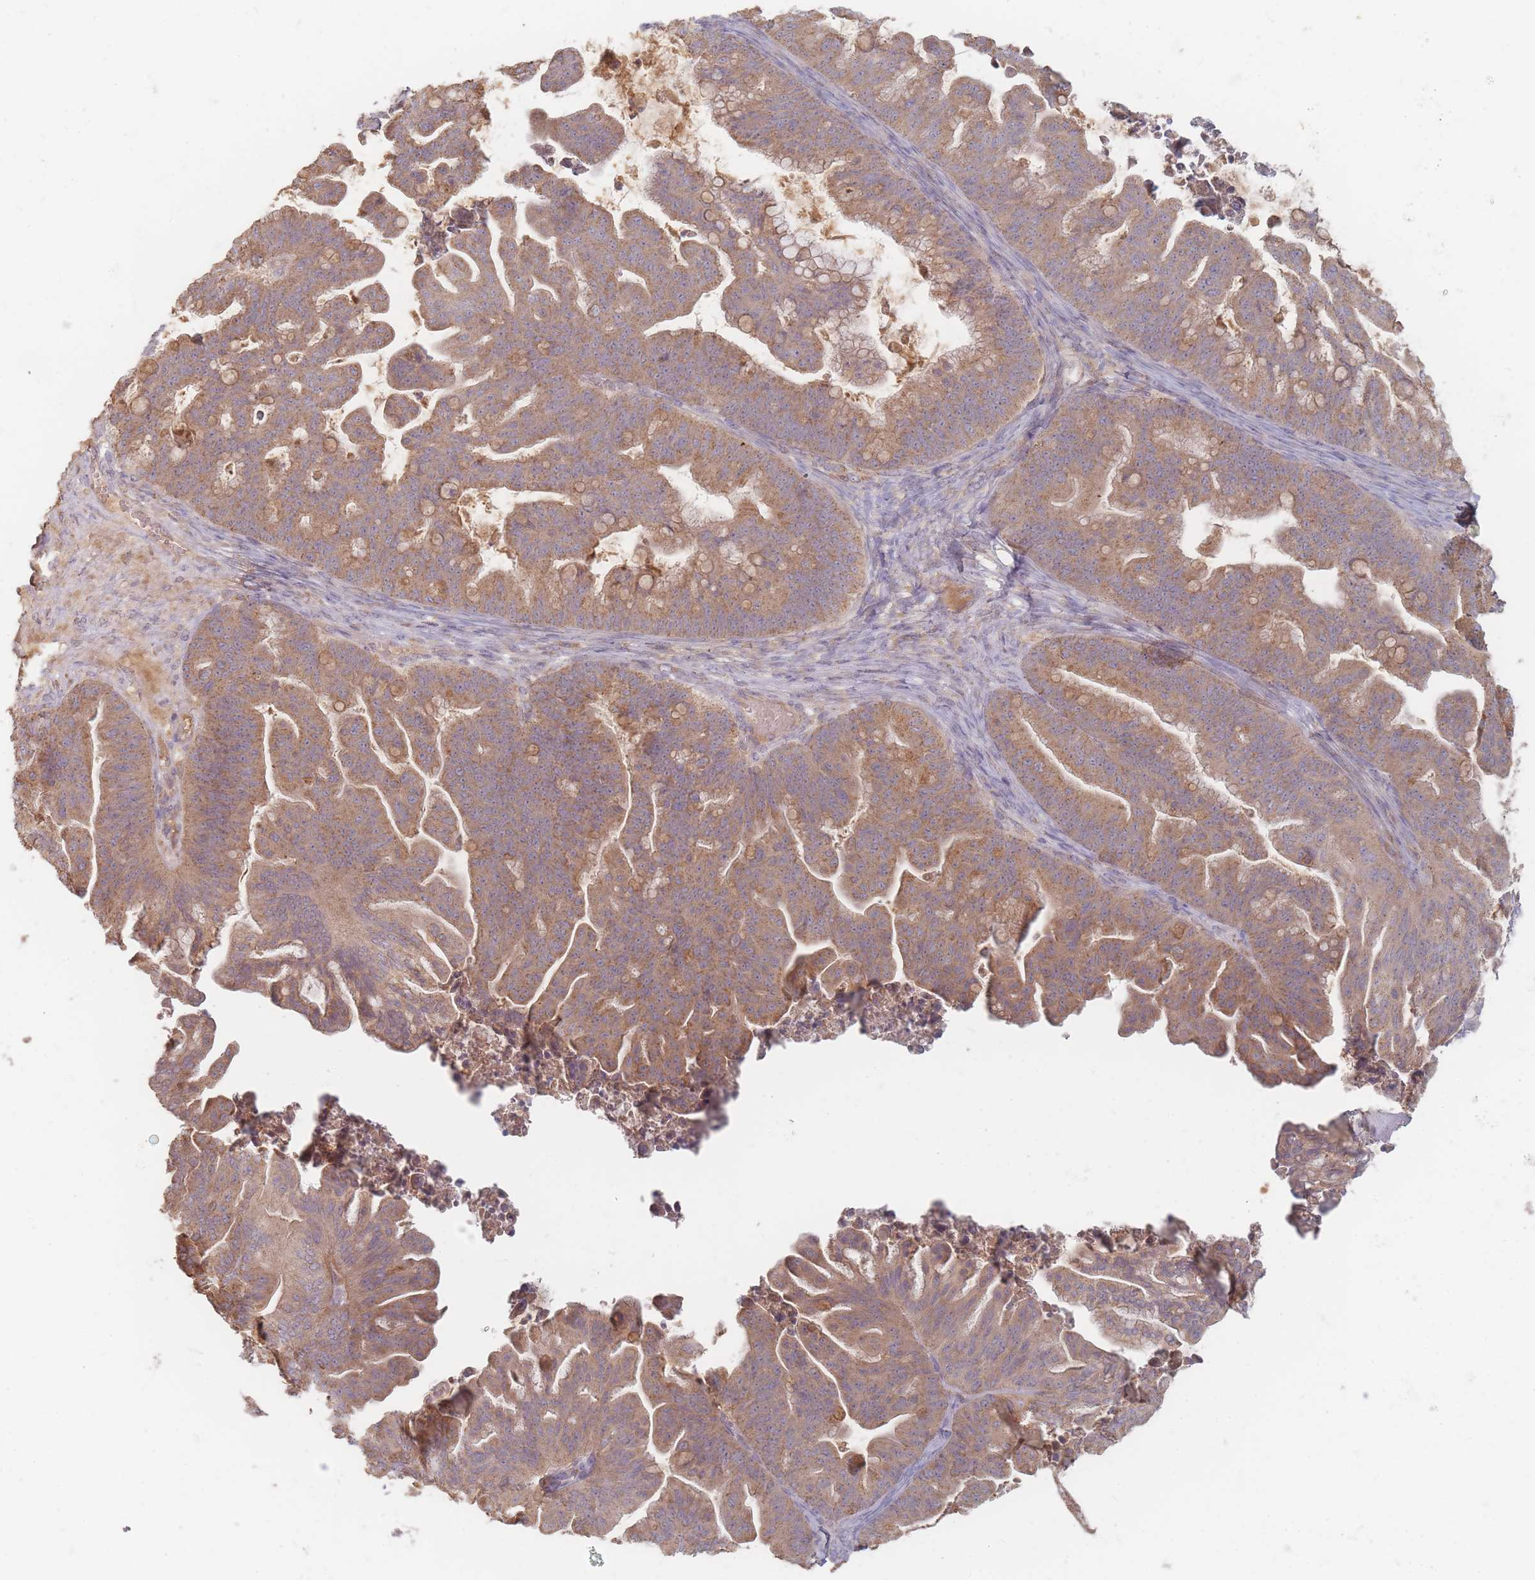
{"staining": {"intensity": "moderate", "quantity": ">75%", "location": "cytoplasmic/membranous"}, "tissue": "ovarian cancer", "cell_type": "Tumor cells", "image_type": "cancer", "snomed": [{"axis": "morphology", "description": "Cystadenocarcinoma, mucinous, NOS"}, {"axis": "topography", "description": "Ovary"}], "caption": "Immunohistochemistry (IHC) of ovarian cancer reveals medium levels of moderate cytoplasmic/membranous staining in about >75% of tumor cells.", "gene": "SLC35F3", "patient": {"sex": "female", "age": 67}}